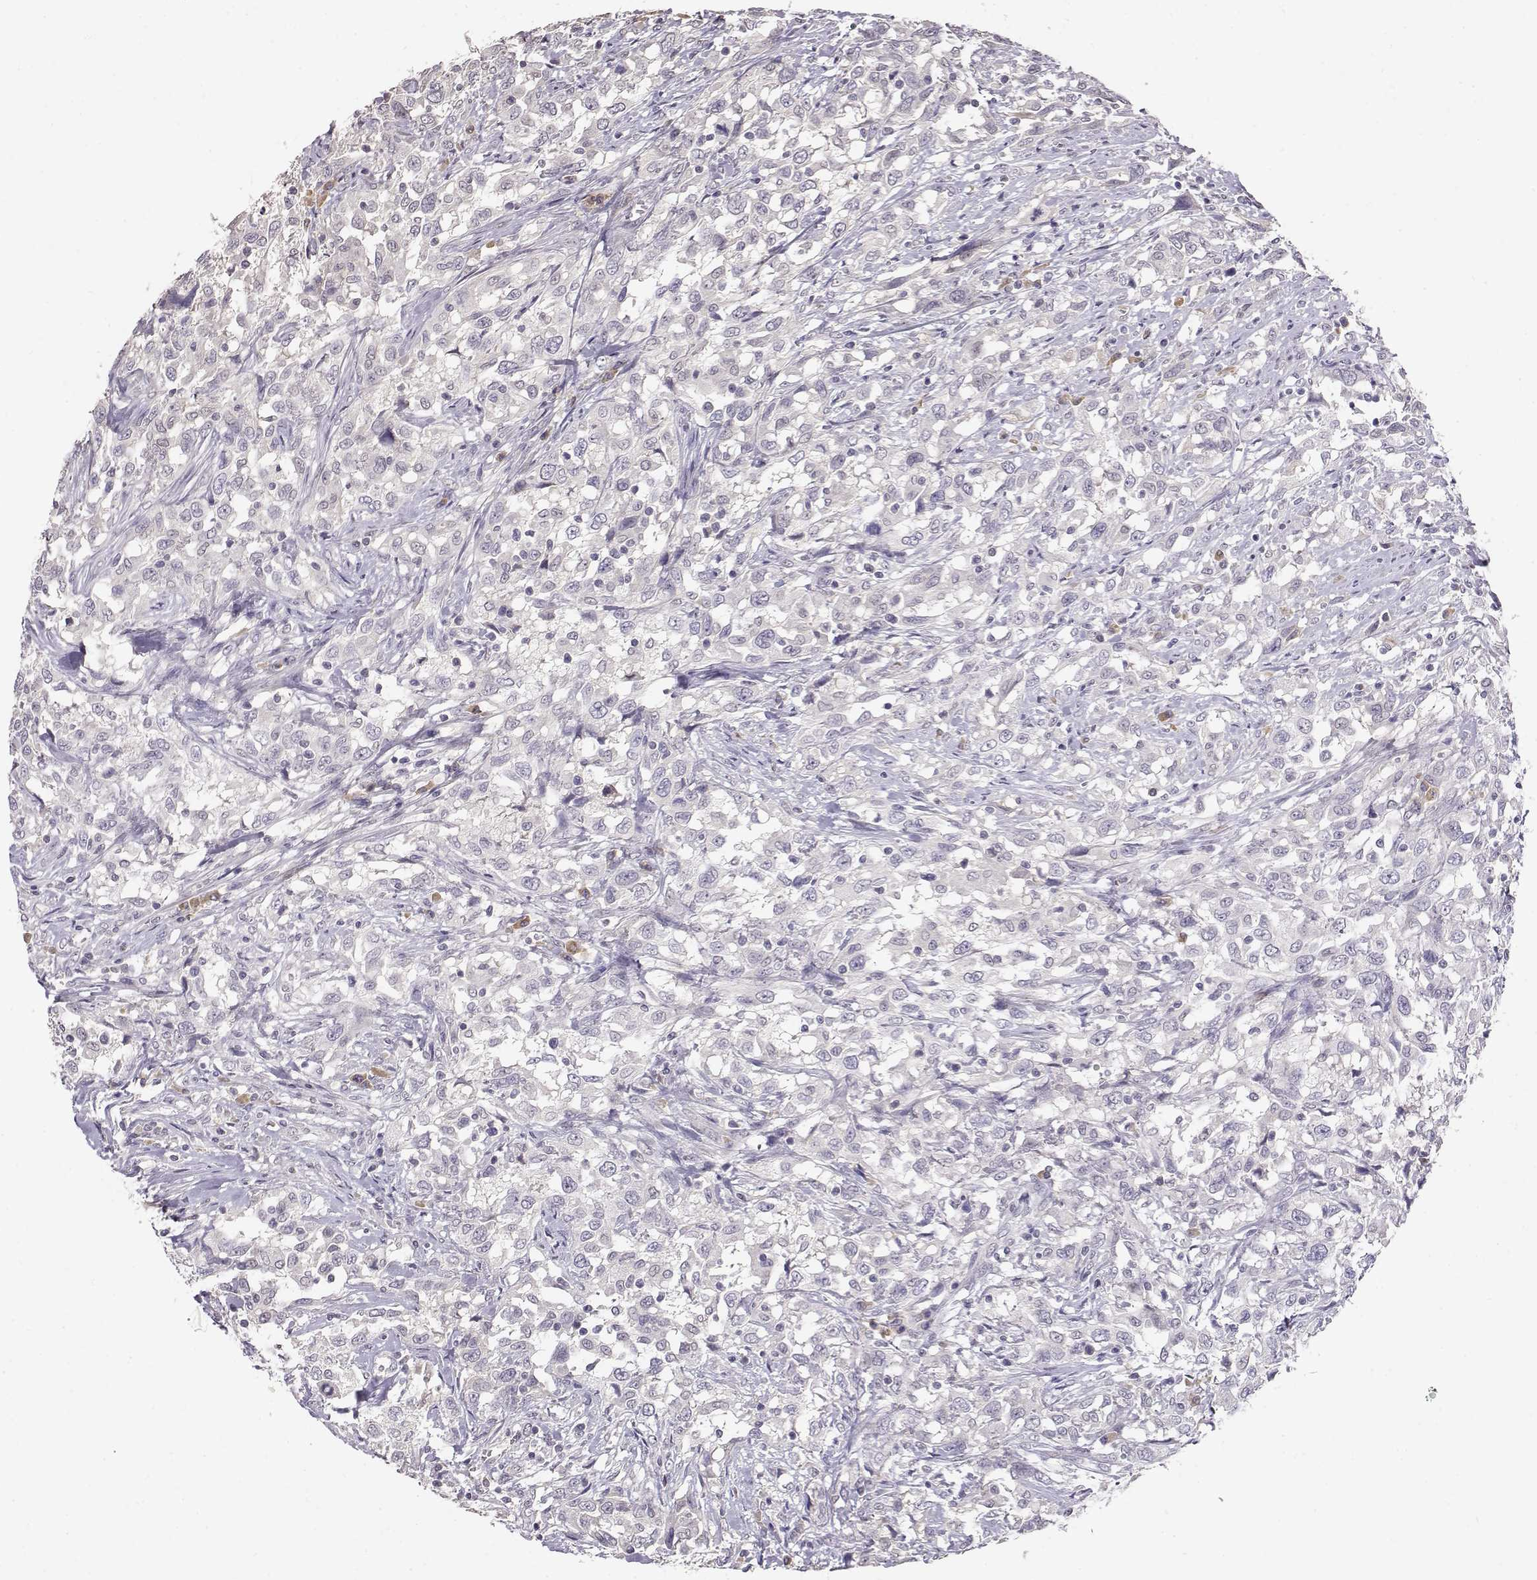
{"staining": {"intensity": "negative", "quantity": "none", "location": "none"}, "tissue": "urothelial cancer", "cell_type": "Tumor cells", "image_type": "cancer", "snomed": [{"axis": "morphology", "description": "Urothelial carcinoma, NOS"}, {"axis": "morphology", "description": "Urothelial carcinoma, High grade"}, {"axis": "topography", "description": "Urinary bladder"}], "caption": "Human high-grade urothelial carcinoma stained for a protein using IHC exhibits no positivity in tumor cells.", "gene": "TACR1", "patient": {"sex": "female", "age": 64}}